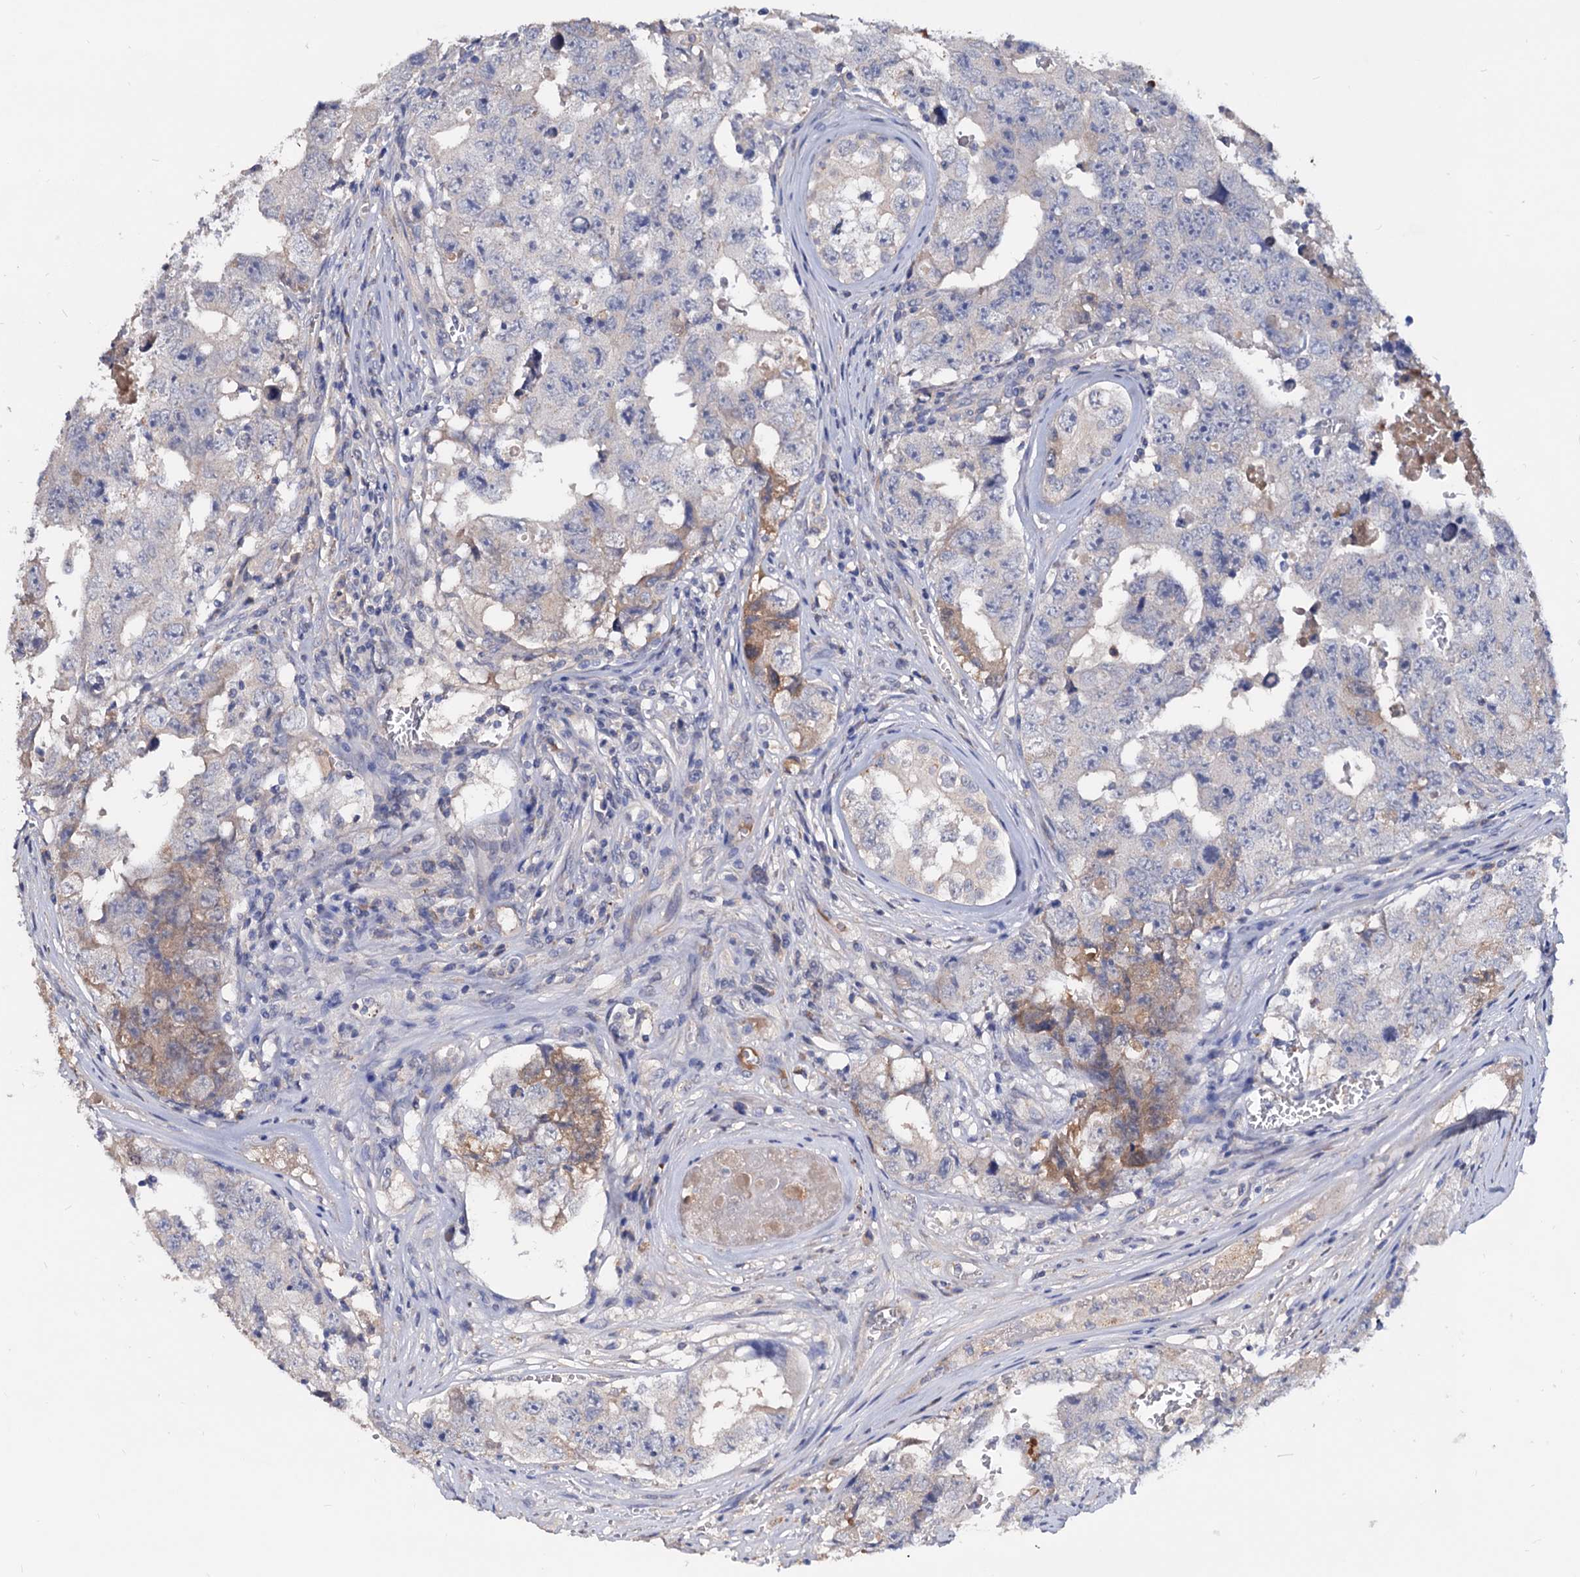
{"staining": {"intensity": "weak", "quantity": "<25%", "location": "cytoplasmic/membranous"}, "tissue": "testis cancer", "cell_type": "Tumor cells", "image_type": "cancer", "snomed": [{"axis": "morphology", "description": "Carcinoma, Embryonal, NOS"}, {"axis": "topography", "description": "Testis"}], "caption": "Human embryonal carcinoma (testis) stained for a protein using immunohistochemistry (IHC) exhibits no expression in tumor cells.", "gene": "NPAS4", "patient": {"sex": "male", "age": 17}}